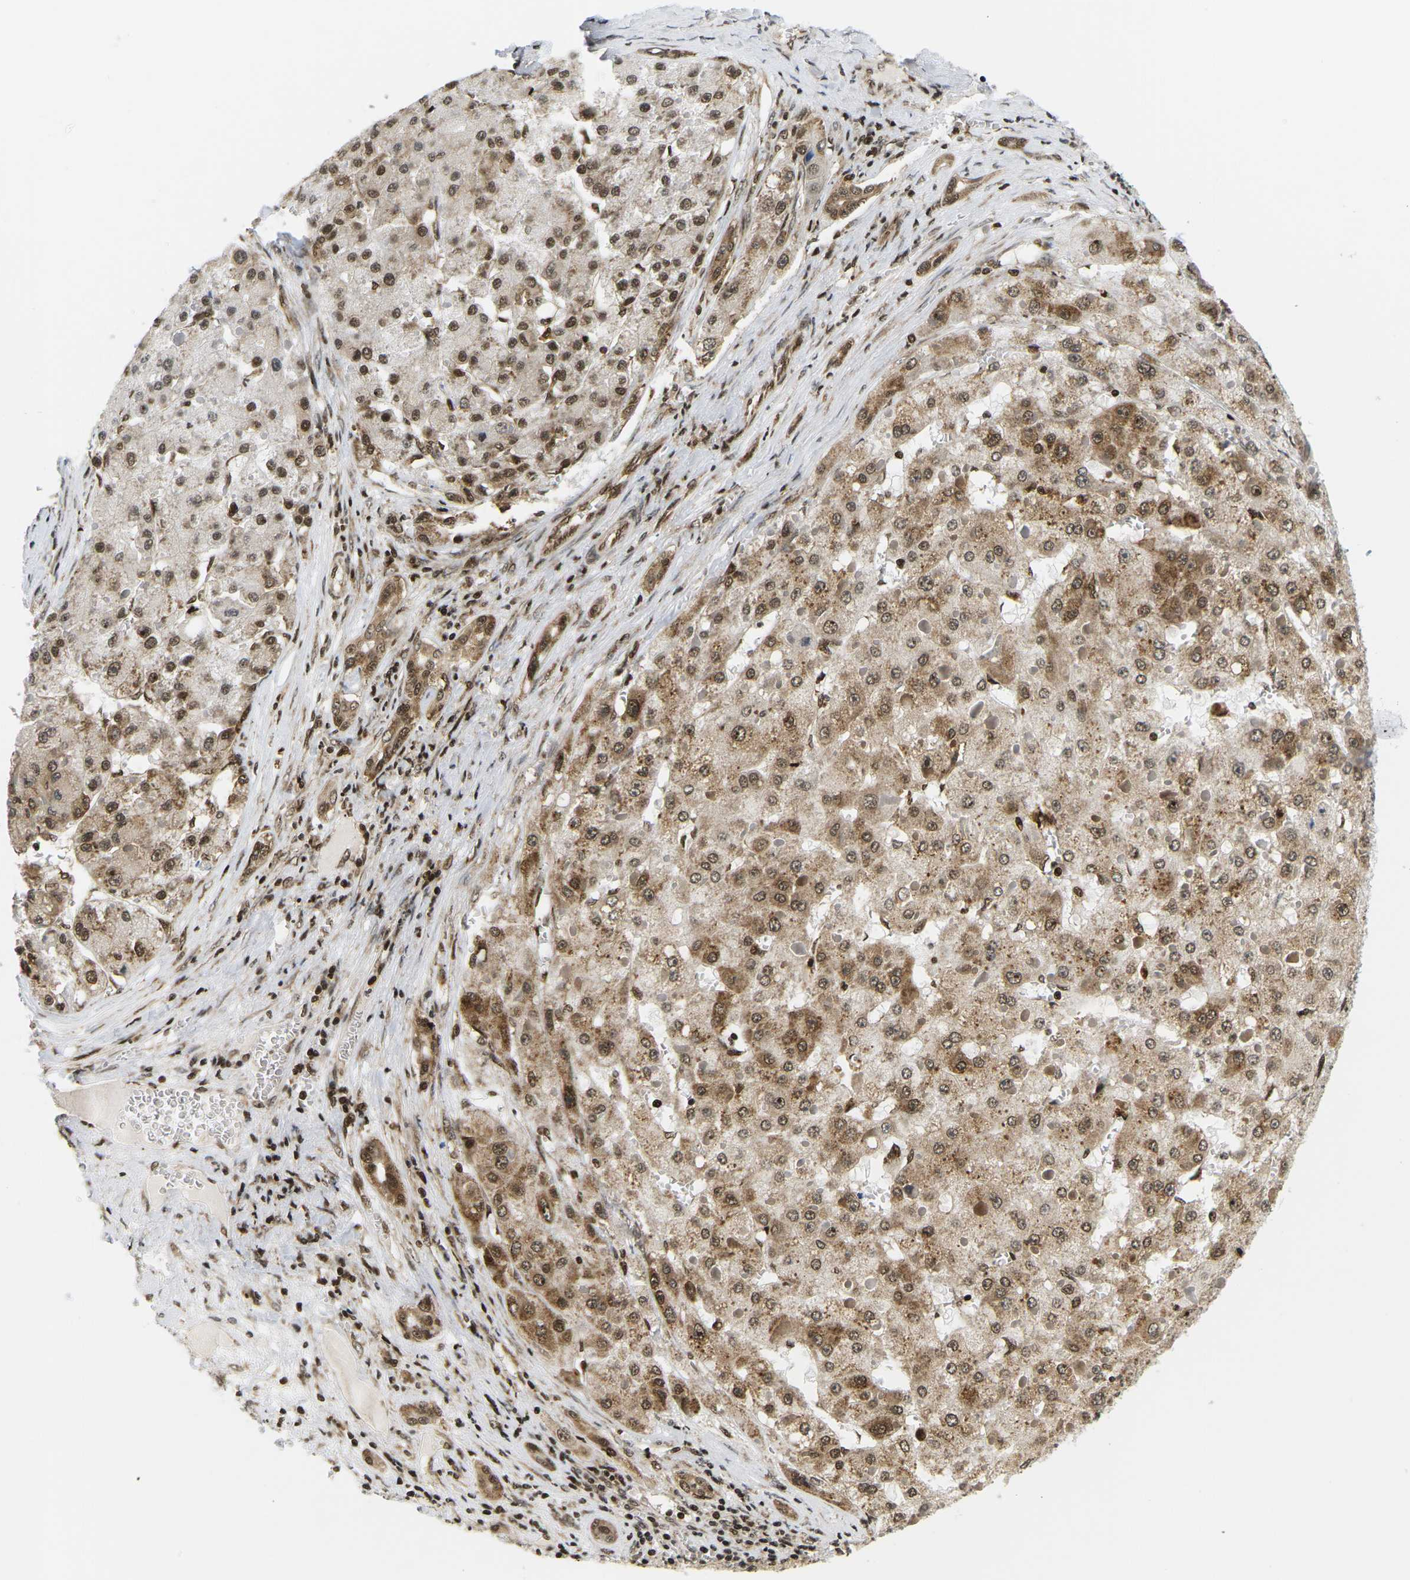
{"staining": {"intensity": "moderate", "quantity": ">75%", "location": "cytoplasmic/membranous,nuclear"}, "tissue": "liver cancer", "cell_type": "Tumor cells", "image_type": "cancer", "snomed": [{"axis": "morphology", "description": "Carcinoma, Hepatocellular, NOS"}, {"axis": "topography", "description": "Liver"}], "caption": "High-magnification brightfield microscopy of liver hepatocellular carcinoma stained with DAB (3,3'-diaminobenzidine) (brown) and counterstained with hematoxylin (blue). tumor cells exhibit moderate cytoplasmic/membranous and nuclear expression is present in about>75% of cells. (brown staining indicates protein expression, while blue staining denotes nuclei).", "gene": "CELF1", "patient": {"sex": "female", "age": 73}}